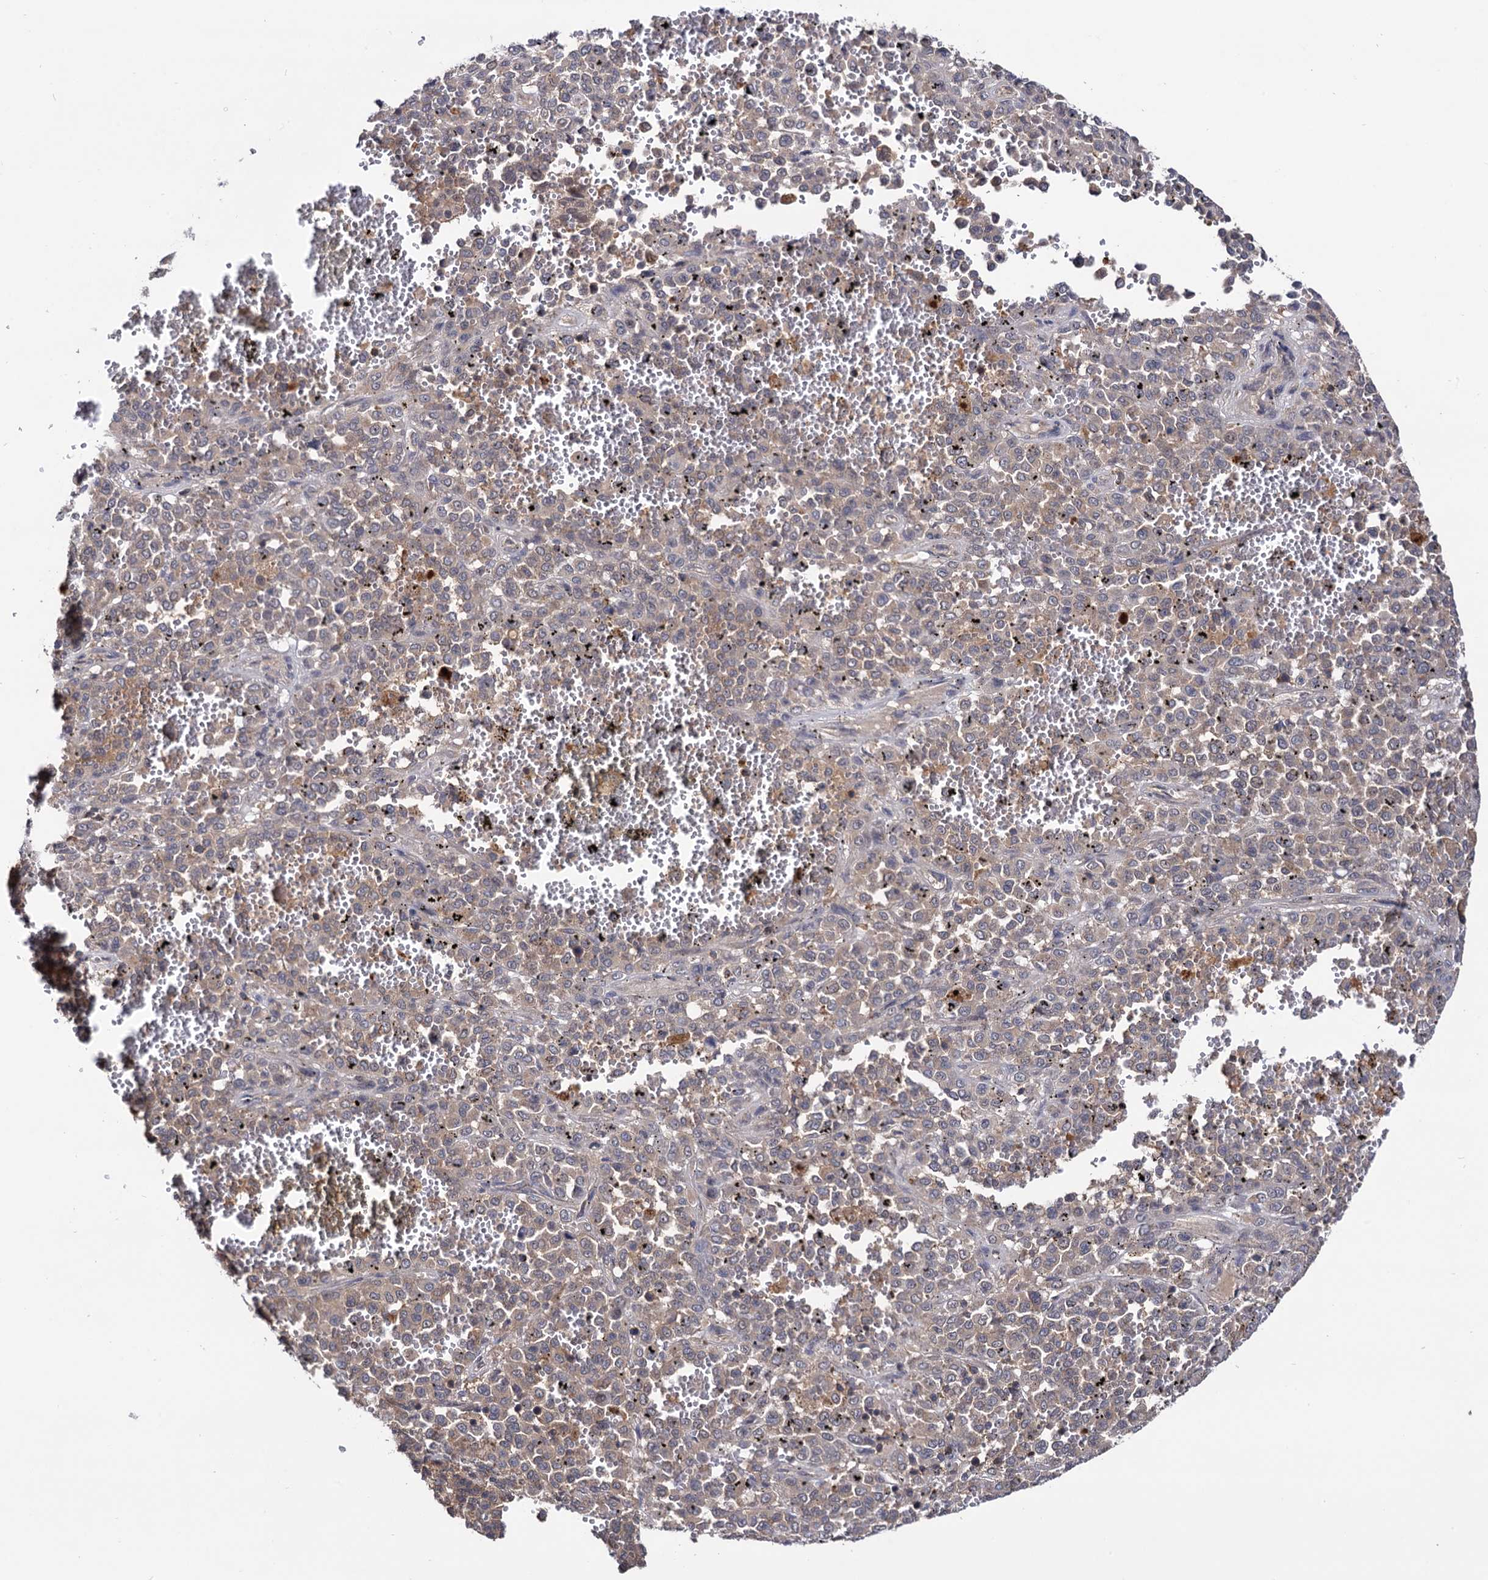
{"staining": {"intensity": "weak", "quantity": ">75%", "location": "cytoplasmic/membranous"}, "tissue": "melanoma", "cell_type": "Tumor cells", "image_type": "cancer", "snomed": [{"axis": "morphology", "description": "Malignant melanoma, Metastatic site"}, {"axis": "topography", "description": "Pancreas"}], "caption": "Immunohistochemistry (IHC) (DAB (3,3'-diaminobenzidine)) staining of human malignant melanoma (metastatic site) shows weak cytoplasmic/membranous protein staining in about >75% of tumor cells.", "gene": "MICAL2", "patient": {"sex": "female", "age": 30}}